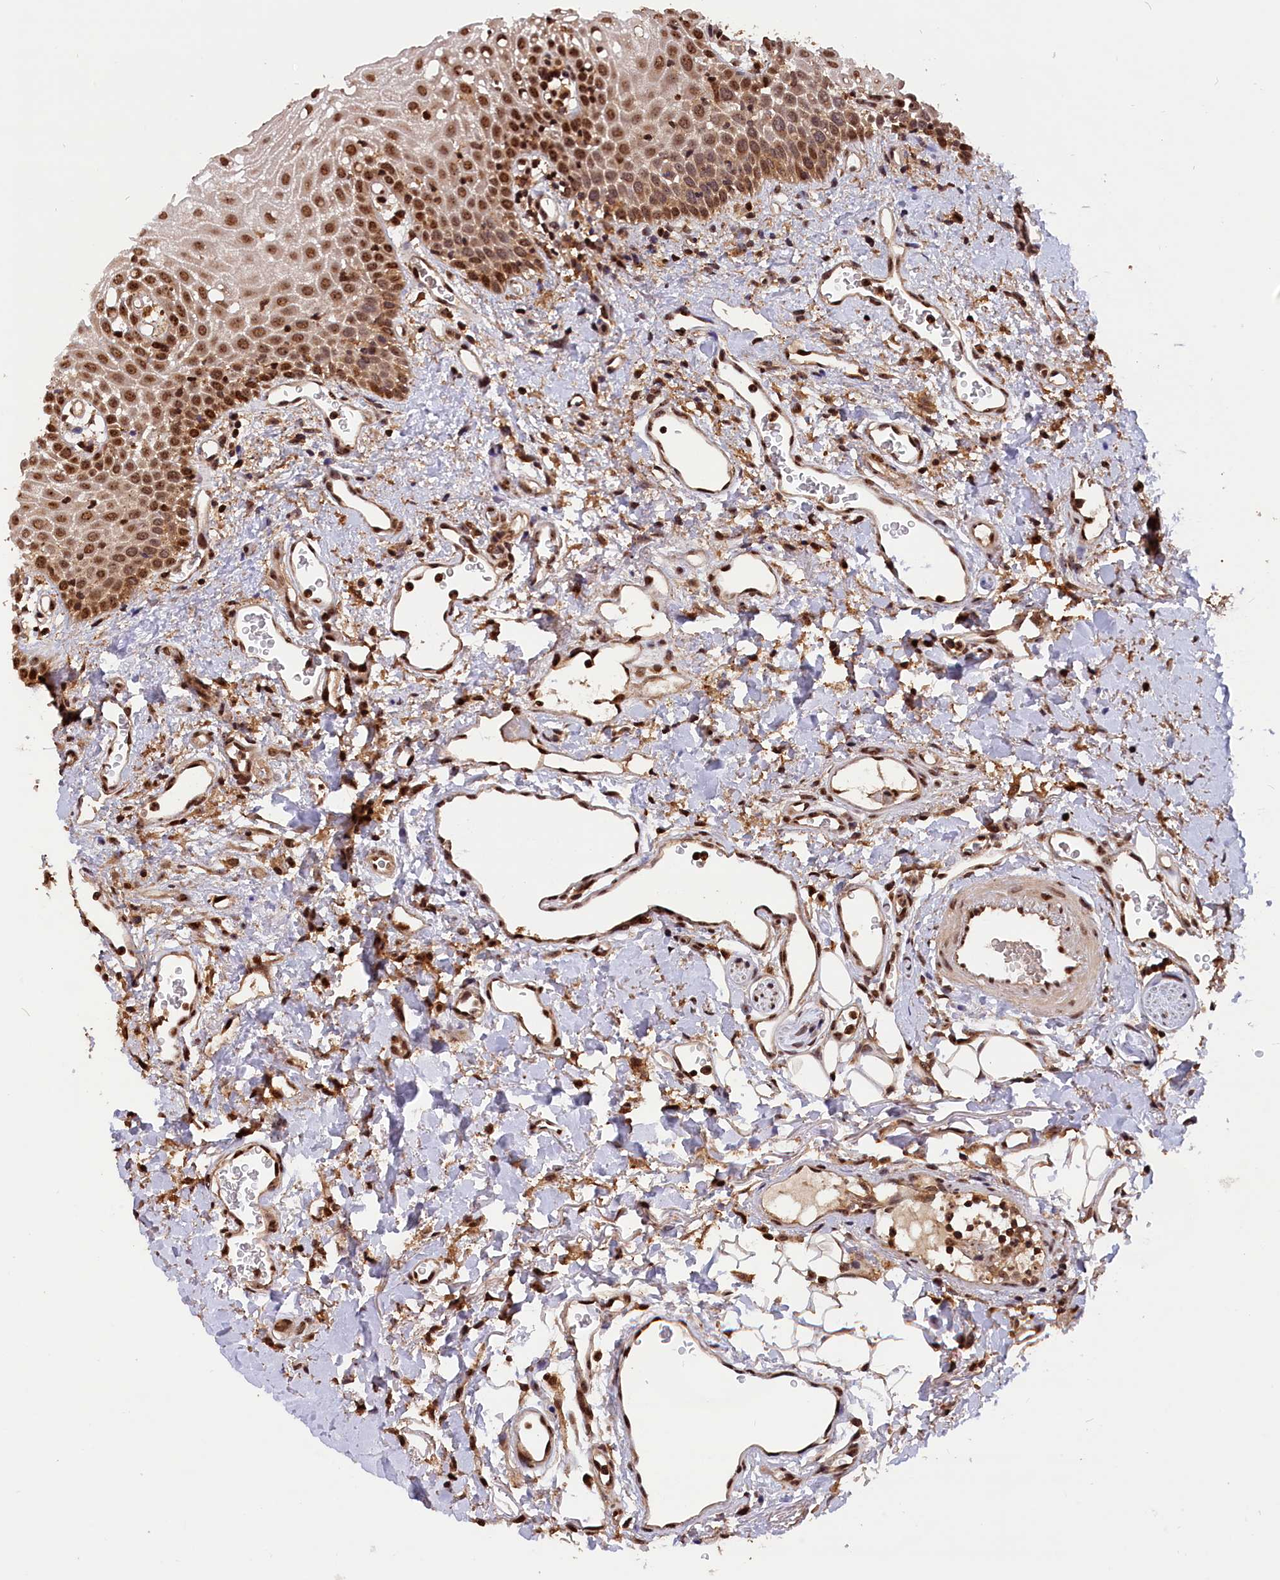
{"staining": {"intensity": "strong", "quantity": ">75%", "location": "nuclear"}, "tissue": "oral mucosa", "cell_type": "Squamous epithelial cells", "image_type": "normal", "snomed": [{"axis": "morphology", "description": "Normal tissue, NOS"}, {"axis": "topography", "description": "Oral tissue"}], "caption": "Immunohistochemistry (IHC) (DAB (3,3'-diaminobenzidine)) staining of unremarkable oral mucosa displays strong nuclear protein expression in approximately >75% of squamous epithelial cells. (brown staining indicates protein expression, while blue staining denotes nuclei).", "gene": "IST1", "patient": {"sex": "female", "age": 70}}